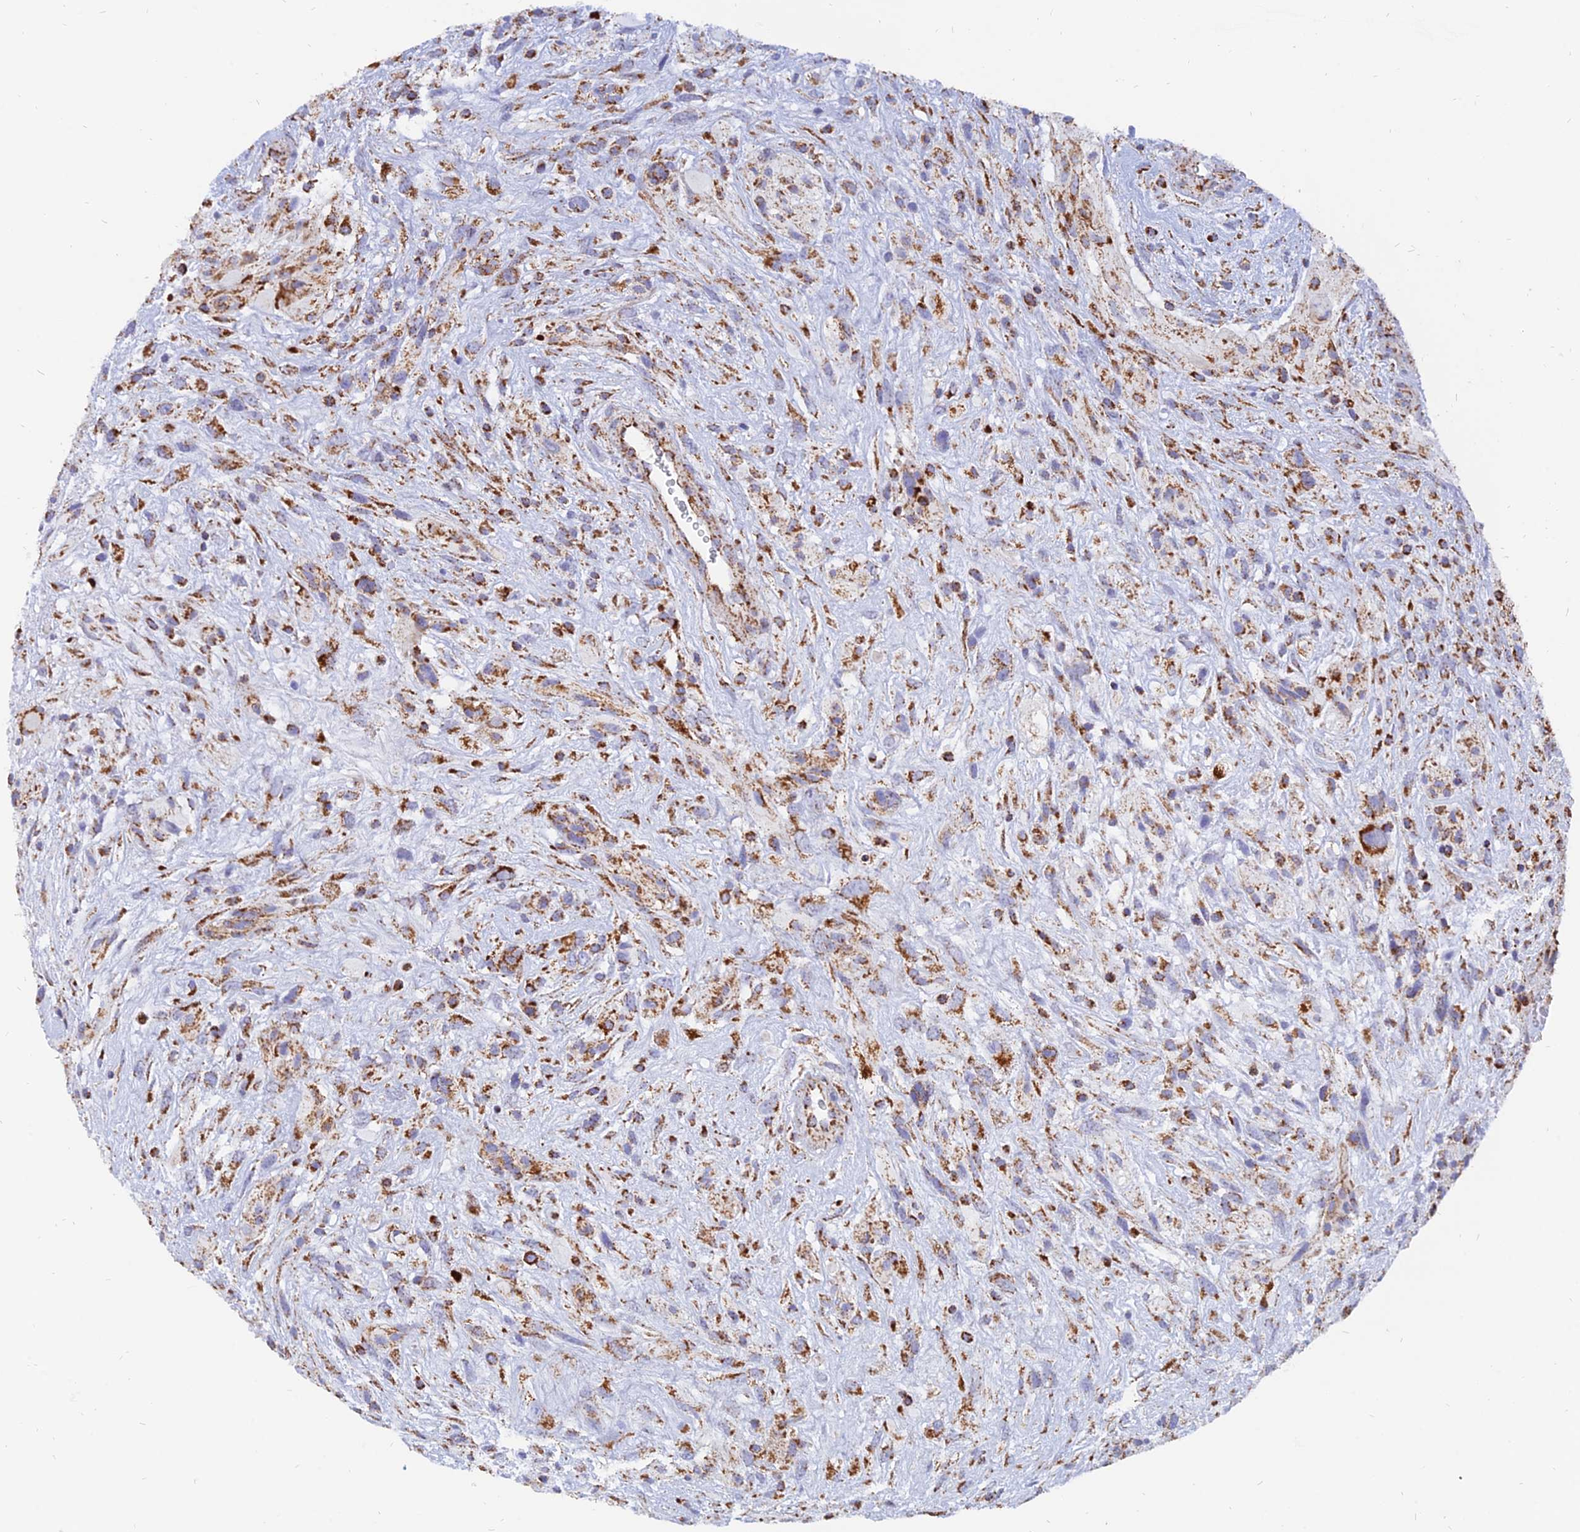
{"staining": {"intensity": "moderate", "quantity": ">75%", "location": "cytoplasmic/membranous"}, "tissue": "glioma", "cell_type": "Tumor cells", "image_type": "cancer", "snomed": [{"axis": "morphology", "description": "Glioma, malignant, High grade"}, {"axis": "topography", "description": "Brain"}], "caption": "An image of malignant glioma (high-grade) stained for a protein exhibits moderate cytoplasmic/membranous brown staining in tumor cells.", "gene": "NDUFB6", "patient": {"sex": "male", "age": 61}}